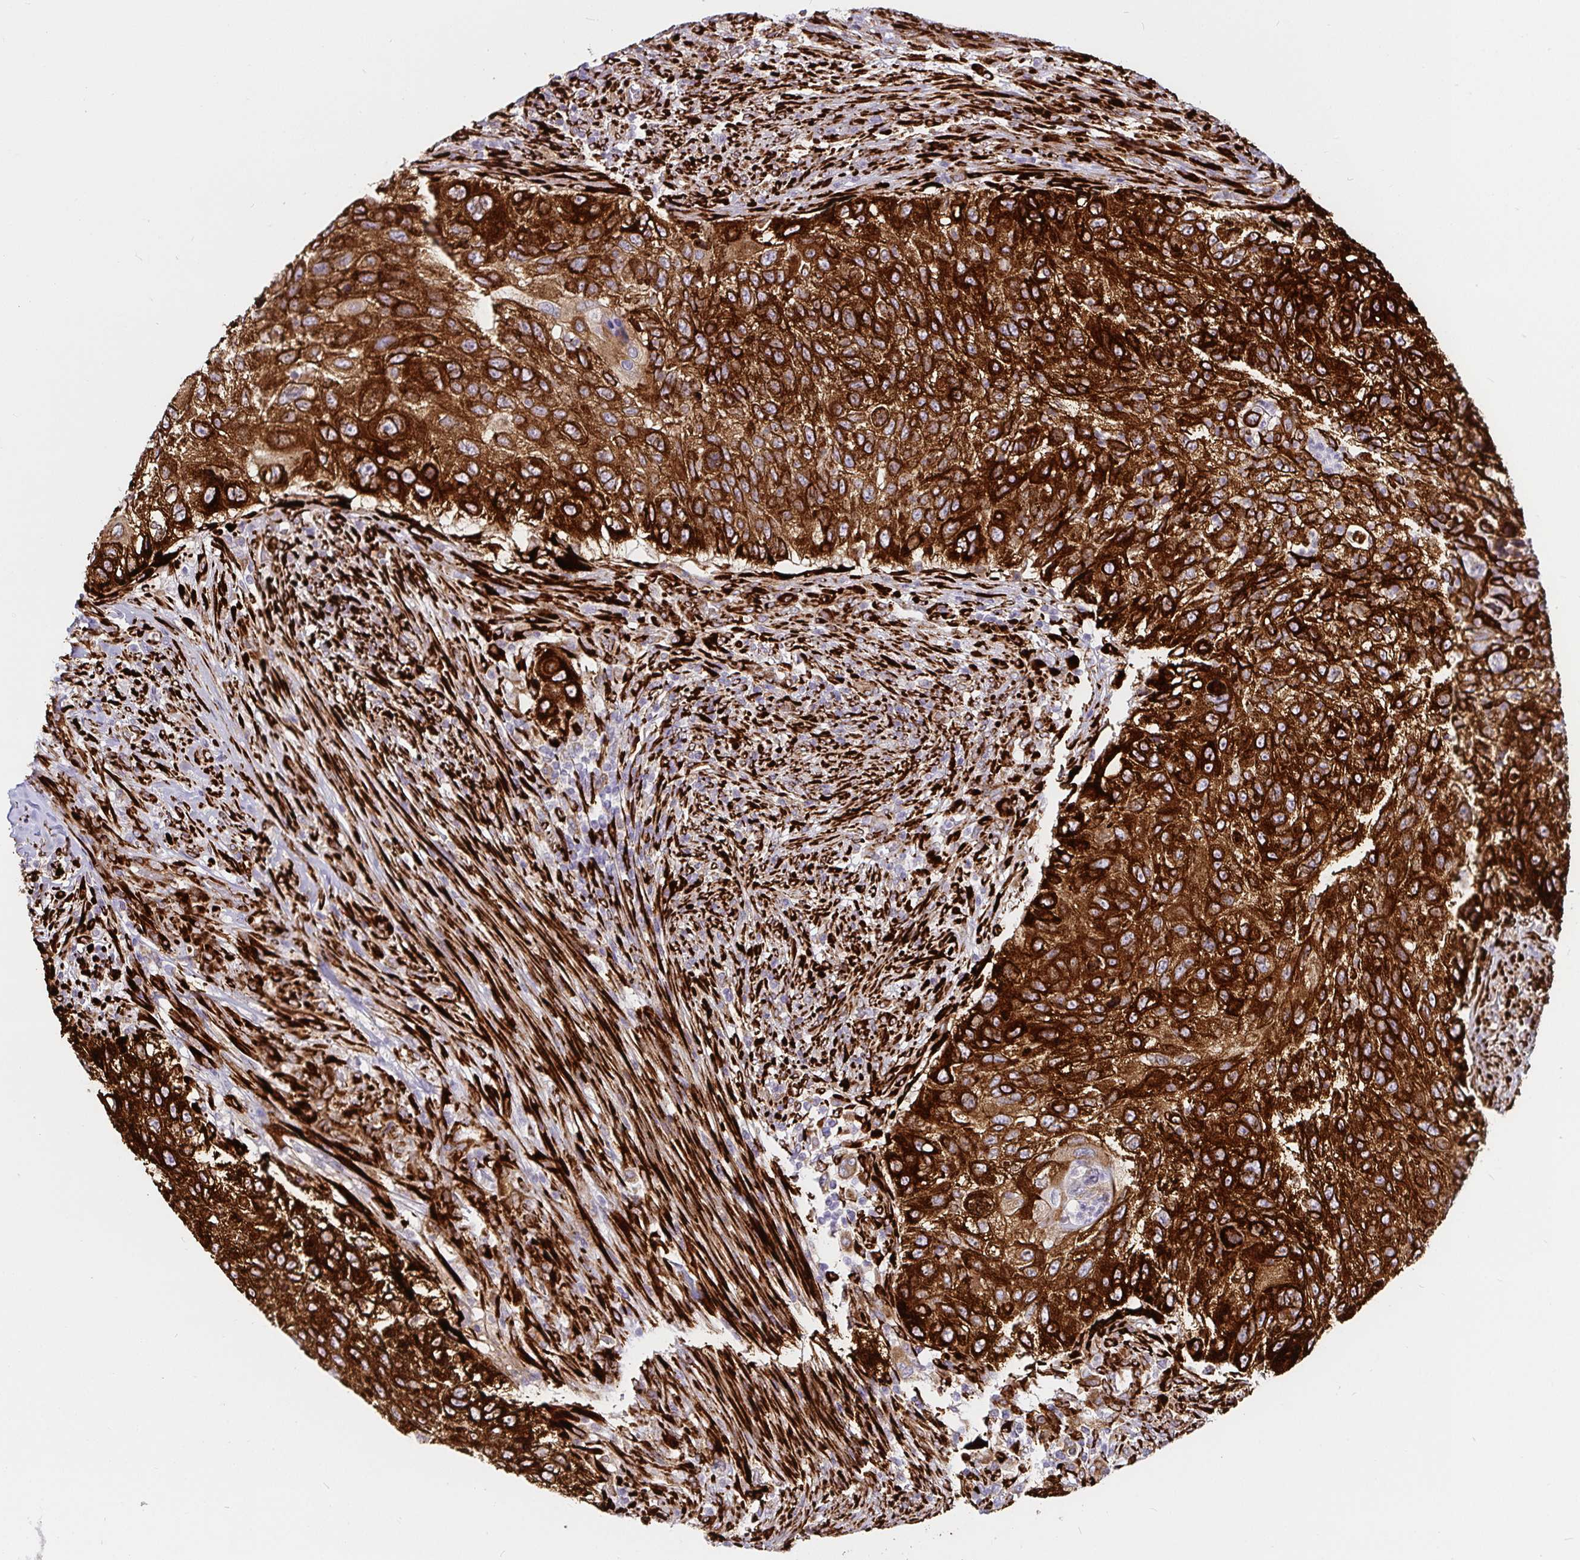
{"staining": {"intensity": "strong", "quantity": ">75%", "location": "cytoplasmic/membranous"}, "tissue": "urothelial cancer", "cell_type": "Tumor cells", "image_type": "cancer", "snomed": [{"axis": "morphology", "description": "Urothelial carcinoma, High grade"}, {"axis": "topography", "description": "Urinary bladder"}], "caption": "Immunohistochemical staining of urothelial carcinoma (high-grade) demonstrates high levels of strong cytoplasmic/membranous expression in about >75% of tumor cells.", "gene": "P4HA2", "patient": {"sex": "female", "age": 60}}